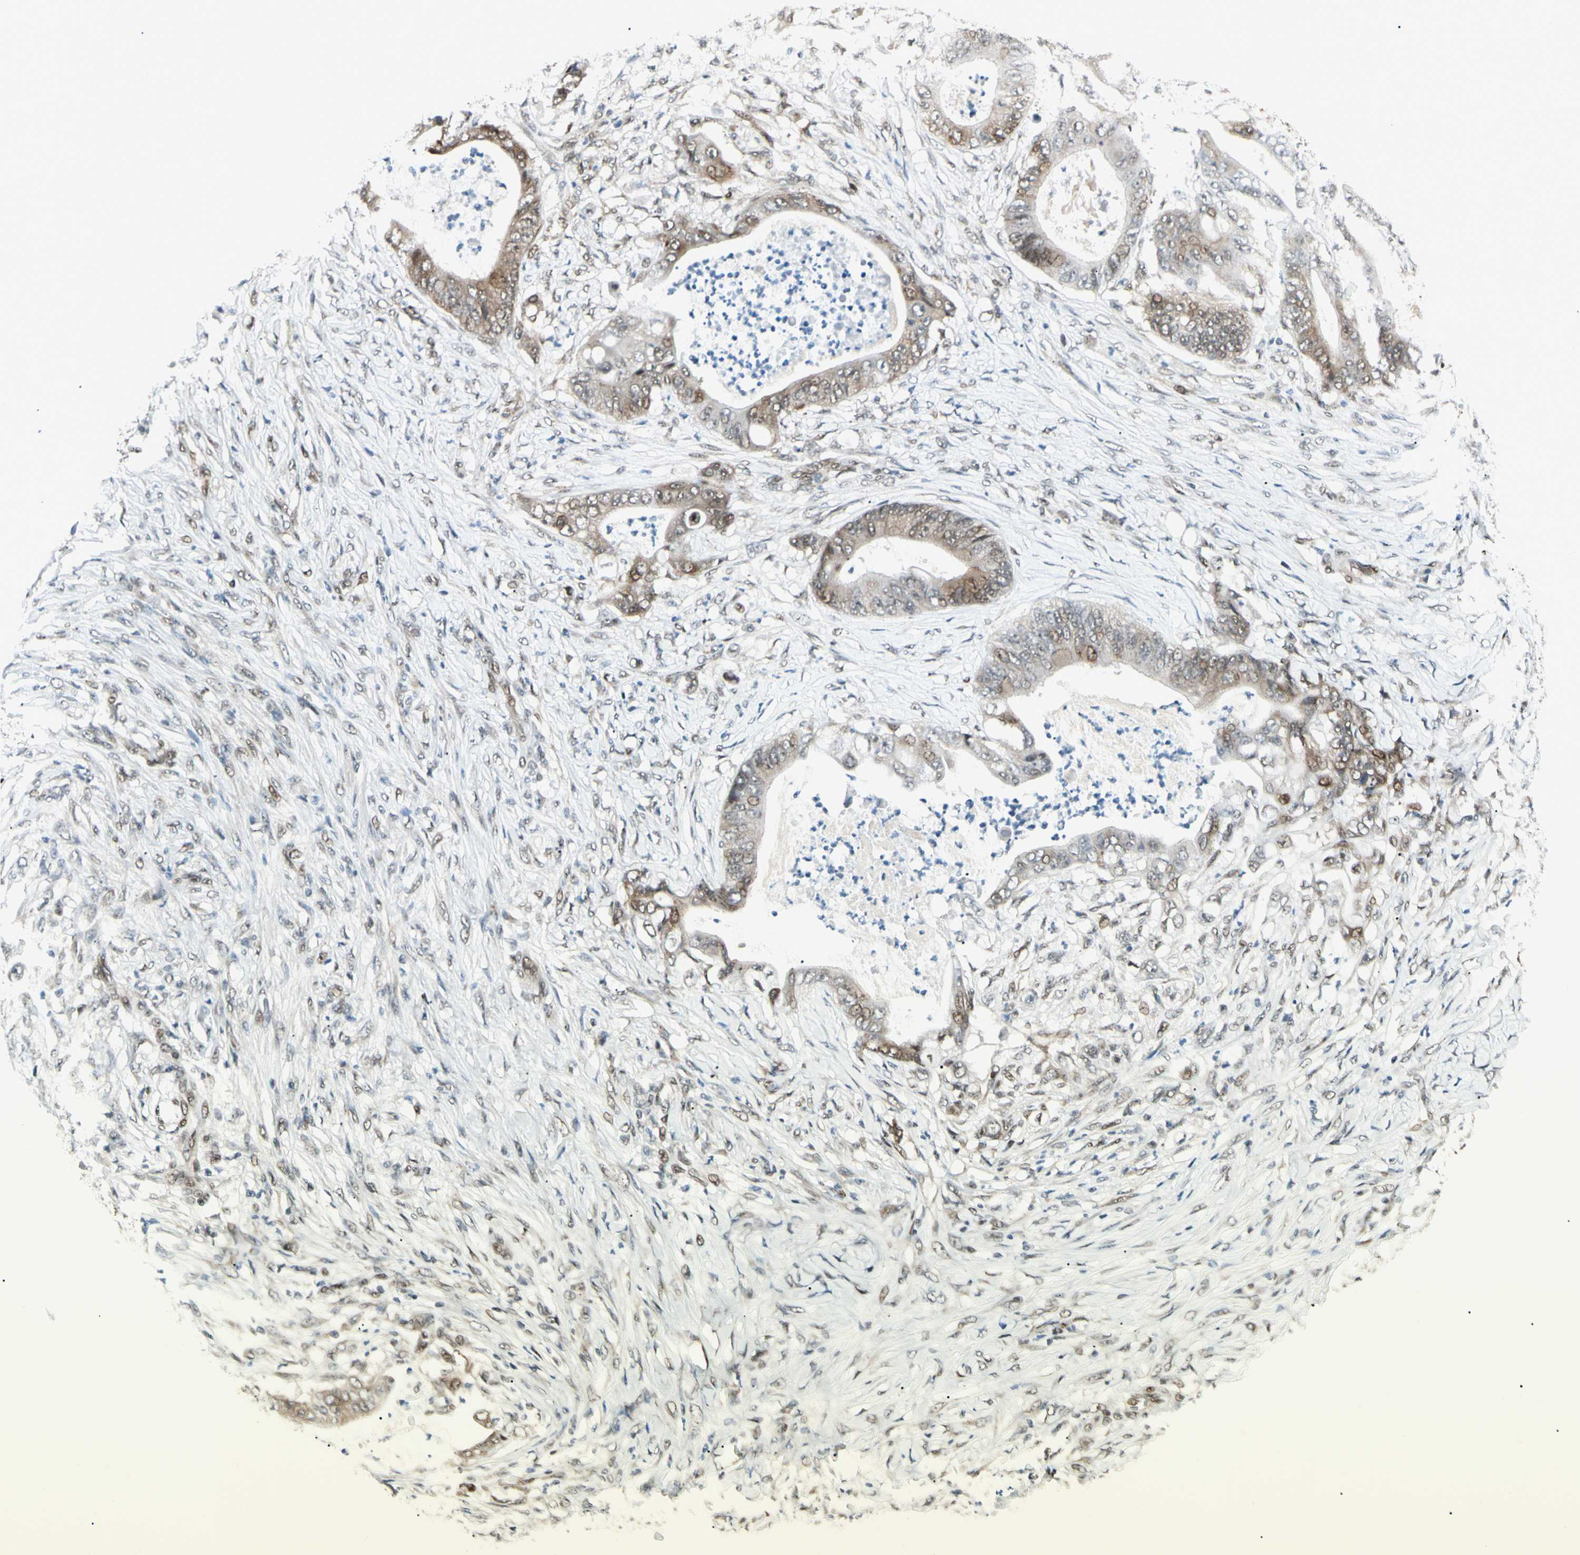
{"staining": {"intensity": "moderate", "quantity": ">75%", "location": "cytoplasmic/membranous,nuclear"}, "tissue": "stomach cancer", "cell_type": "Tumor cells", "image_type": "cancer", "snomed": [{"axis": "morphology", "description": "Adenocarcinoma, NOS"}, {"axis": "topography", "description": "Stomach"}], "caption": "Immunohistochemical staining of adenocarcinoma (stomach) exhibits medium levels of moderate cytoplasmic/membranous and nuclear protein positivity in approximately >75% of tumor cells.", "gene": "FUS", "patient": {"sex": "female", "age": 73}}